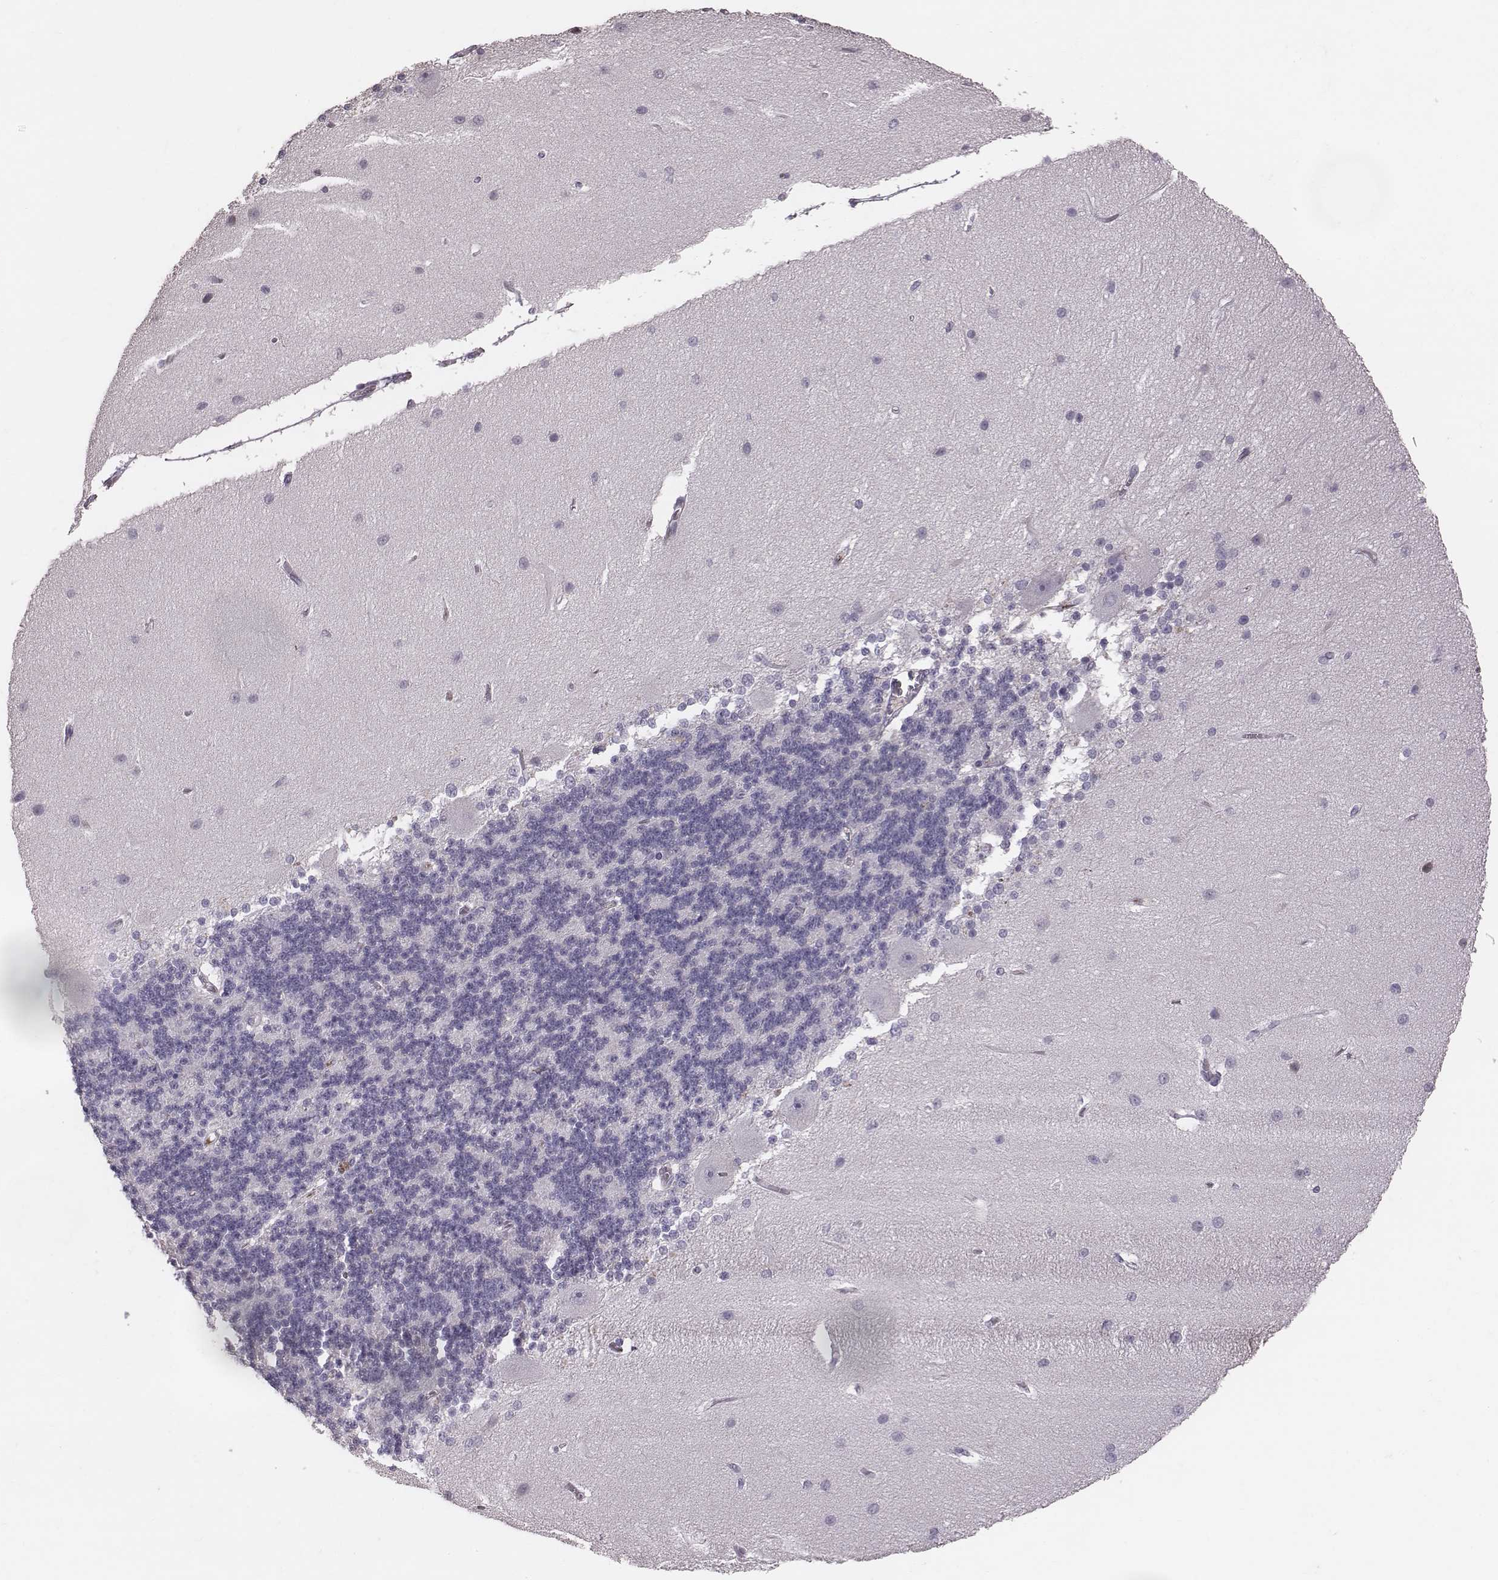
{"staining": {"intensity": "negative", "quantity": "none", "location": "none"}, "tissue": "cerebellum", "cell_type": "Cells in granular layer", "image_type": "normal", "snomed": [{"axis": "morphology", "description": "Normal tissue, NOS"}, {"axis": "topography", "description": "Cerebellum"}], "caption": "Human cerebellum stained for a protein using IHC reveals no staining in cells in granular layer.", "gene": "CFTR", "patient": {"sex": "female", "age": 54}}